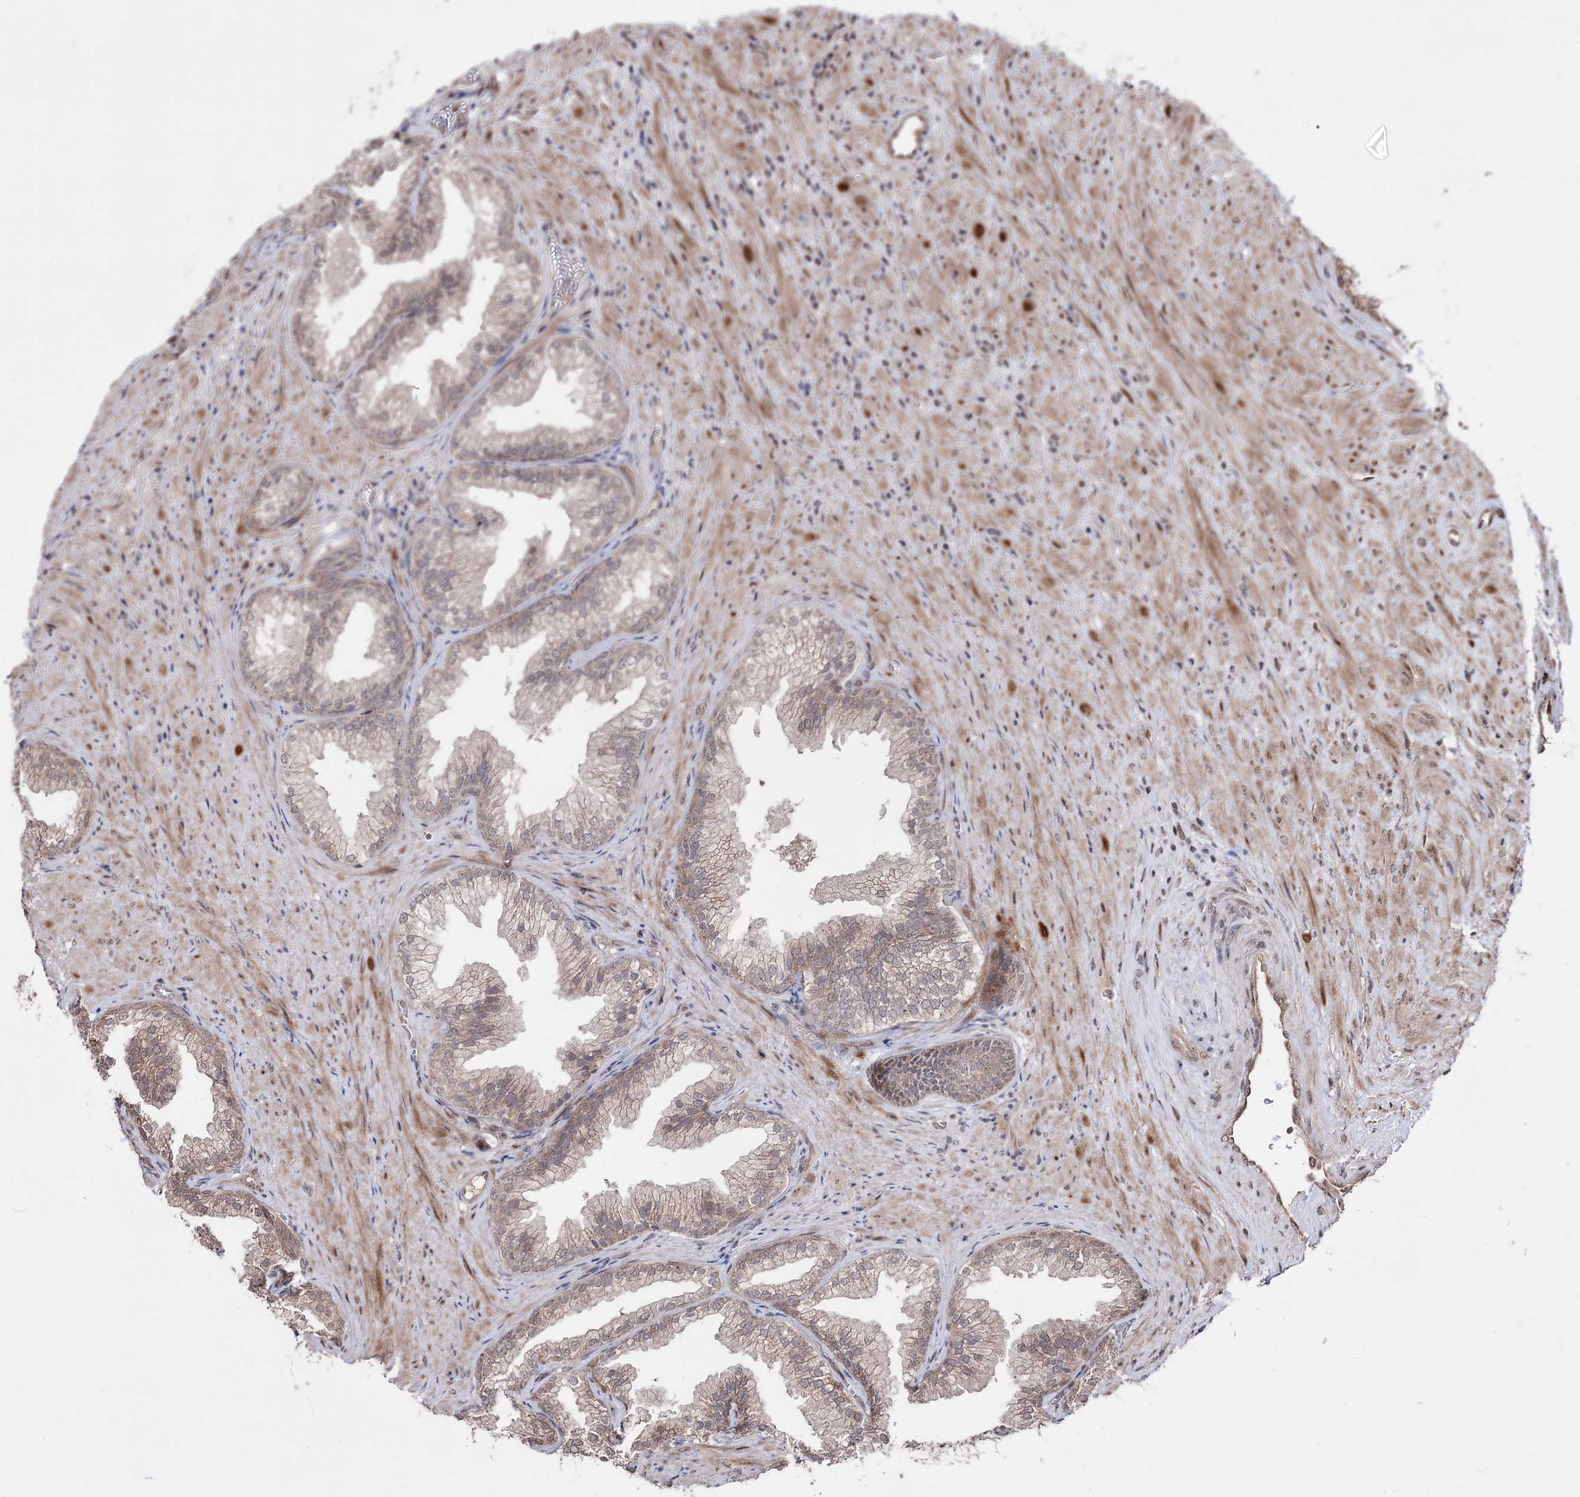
{"staining": {"intensity": "moderate", "quantity": "25%-75%", "location": "cytoplasmic/membranous"}, "tissue": "prostate", "cell_type": "Glandular cells", "image_type": "normal", "snomed": [{"axis": "morphology", "description": "Normal tissue, NOS"}, {"axis": "topography", "description": "Prostate"}], "caption": "IHC of normal human prostate reveals medium levels of moderate cytoplasmic/membranous expression in approximately 25%-75% of glandular cells.", "gene": "CPNE8", "patient": {"sex": "male", "age": 76}}